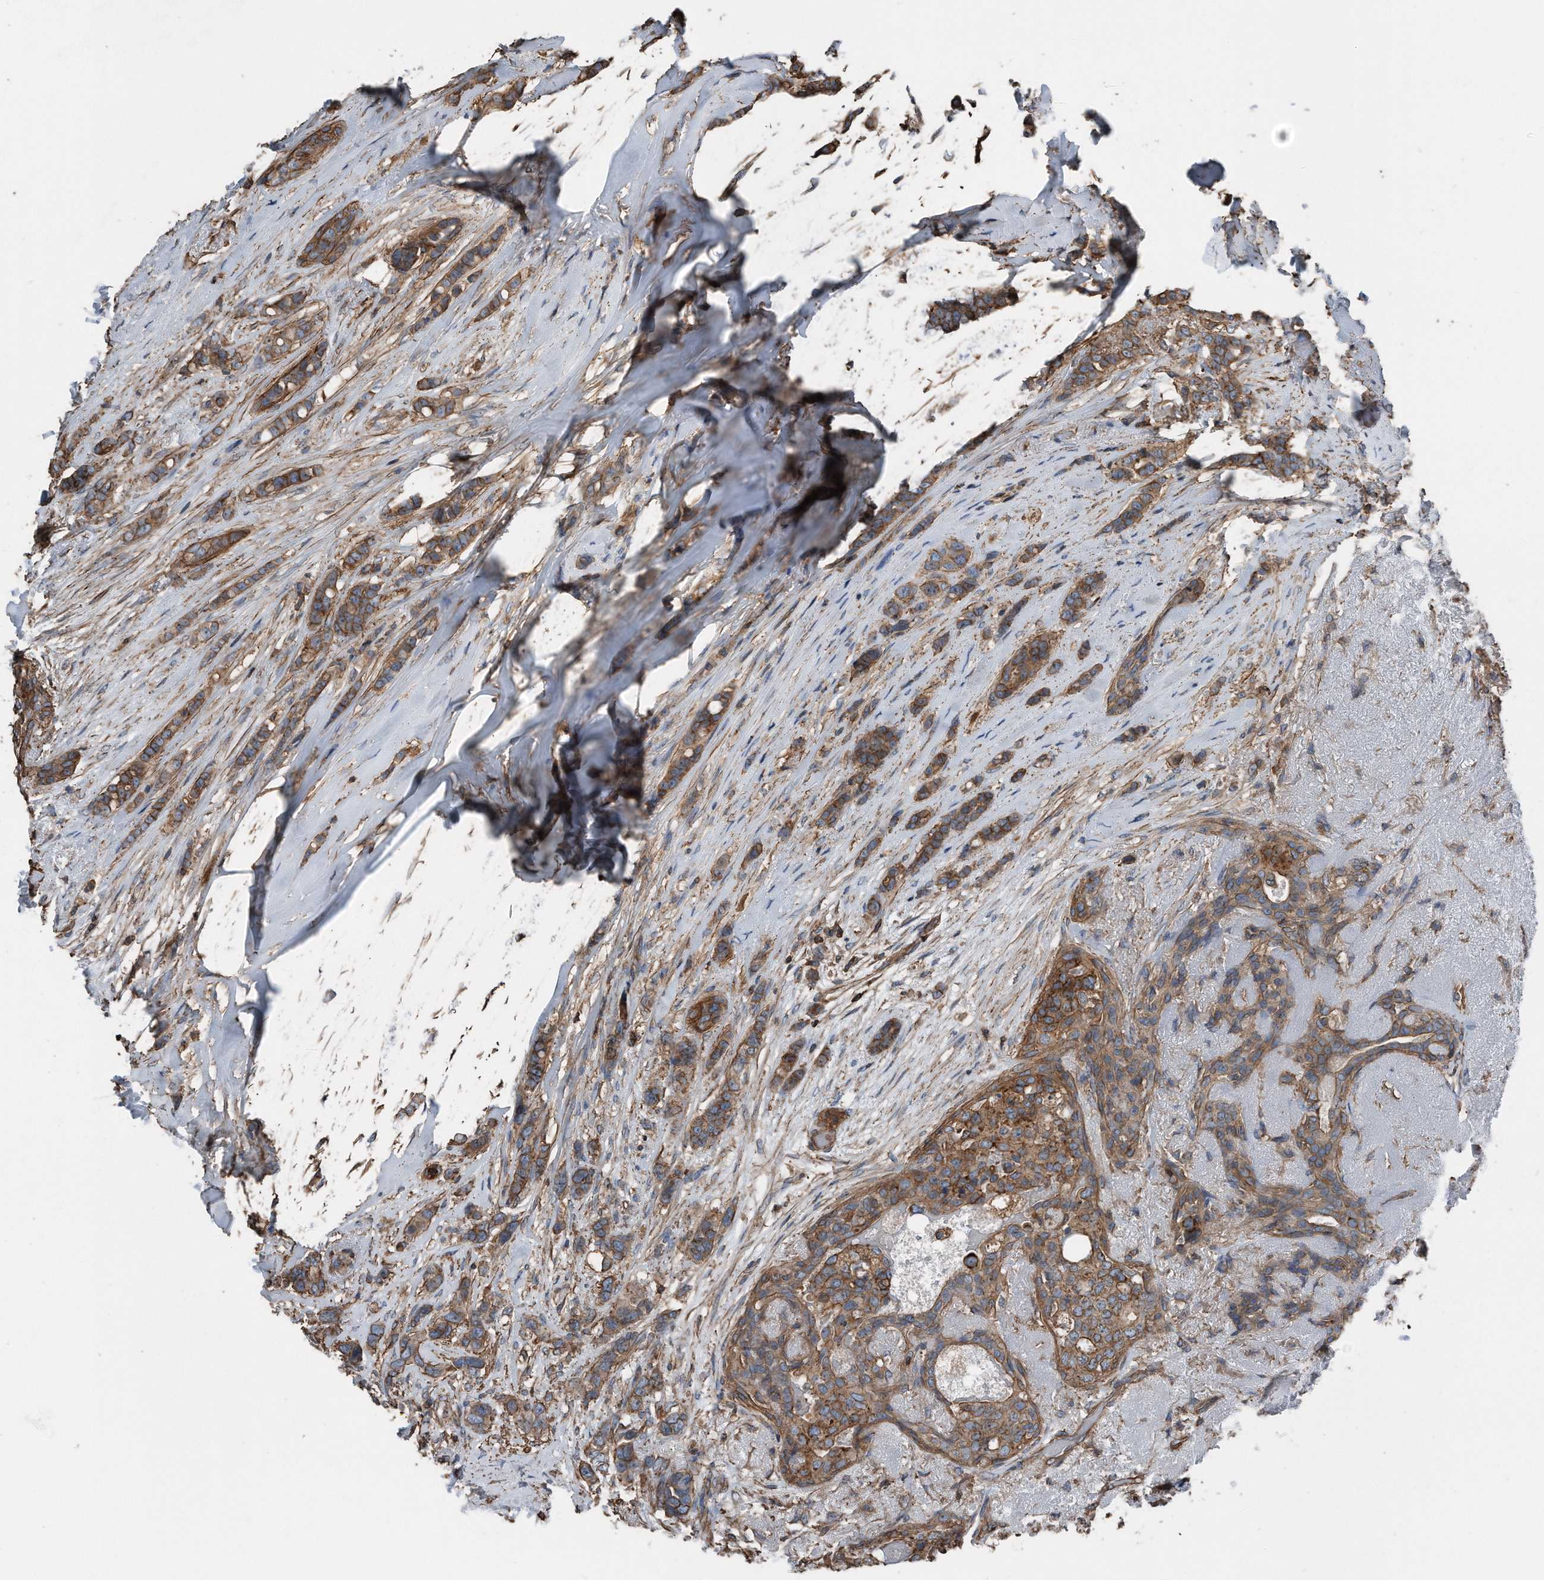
{"staining": {"intensity": "moderate", "quantity": ">75%", "location": "cytoplasmic/membranous"}, "tissue": "breast cancer", "cell_type": "Tumor cells", "image_type": "cancer", "snomed": [{"axis": "morphology", "description": "Lobular carcinoma"}, {"axis": "topography", "description": "Breast"}], "caption": "Approximately >75% of tumor cells in human lobular carcinoma (breast) reveal moderate cytoplasmic/membranous protein staining as visualized by brown immunohistochemical staining.", "gene": "RSPO3", "patient": {"sex": "female", "age": 51}}